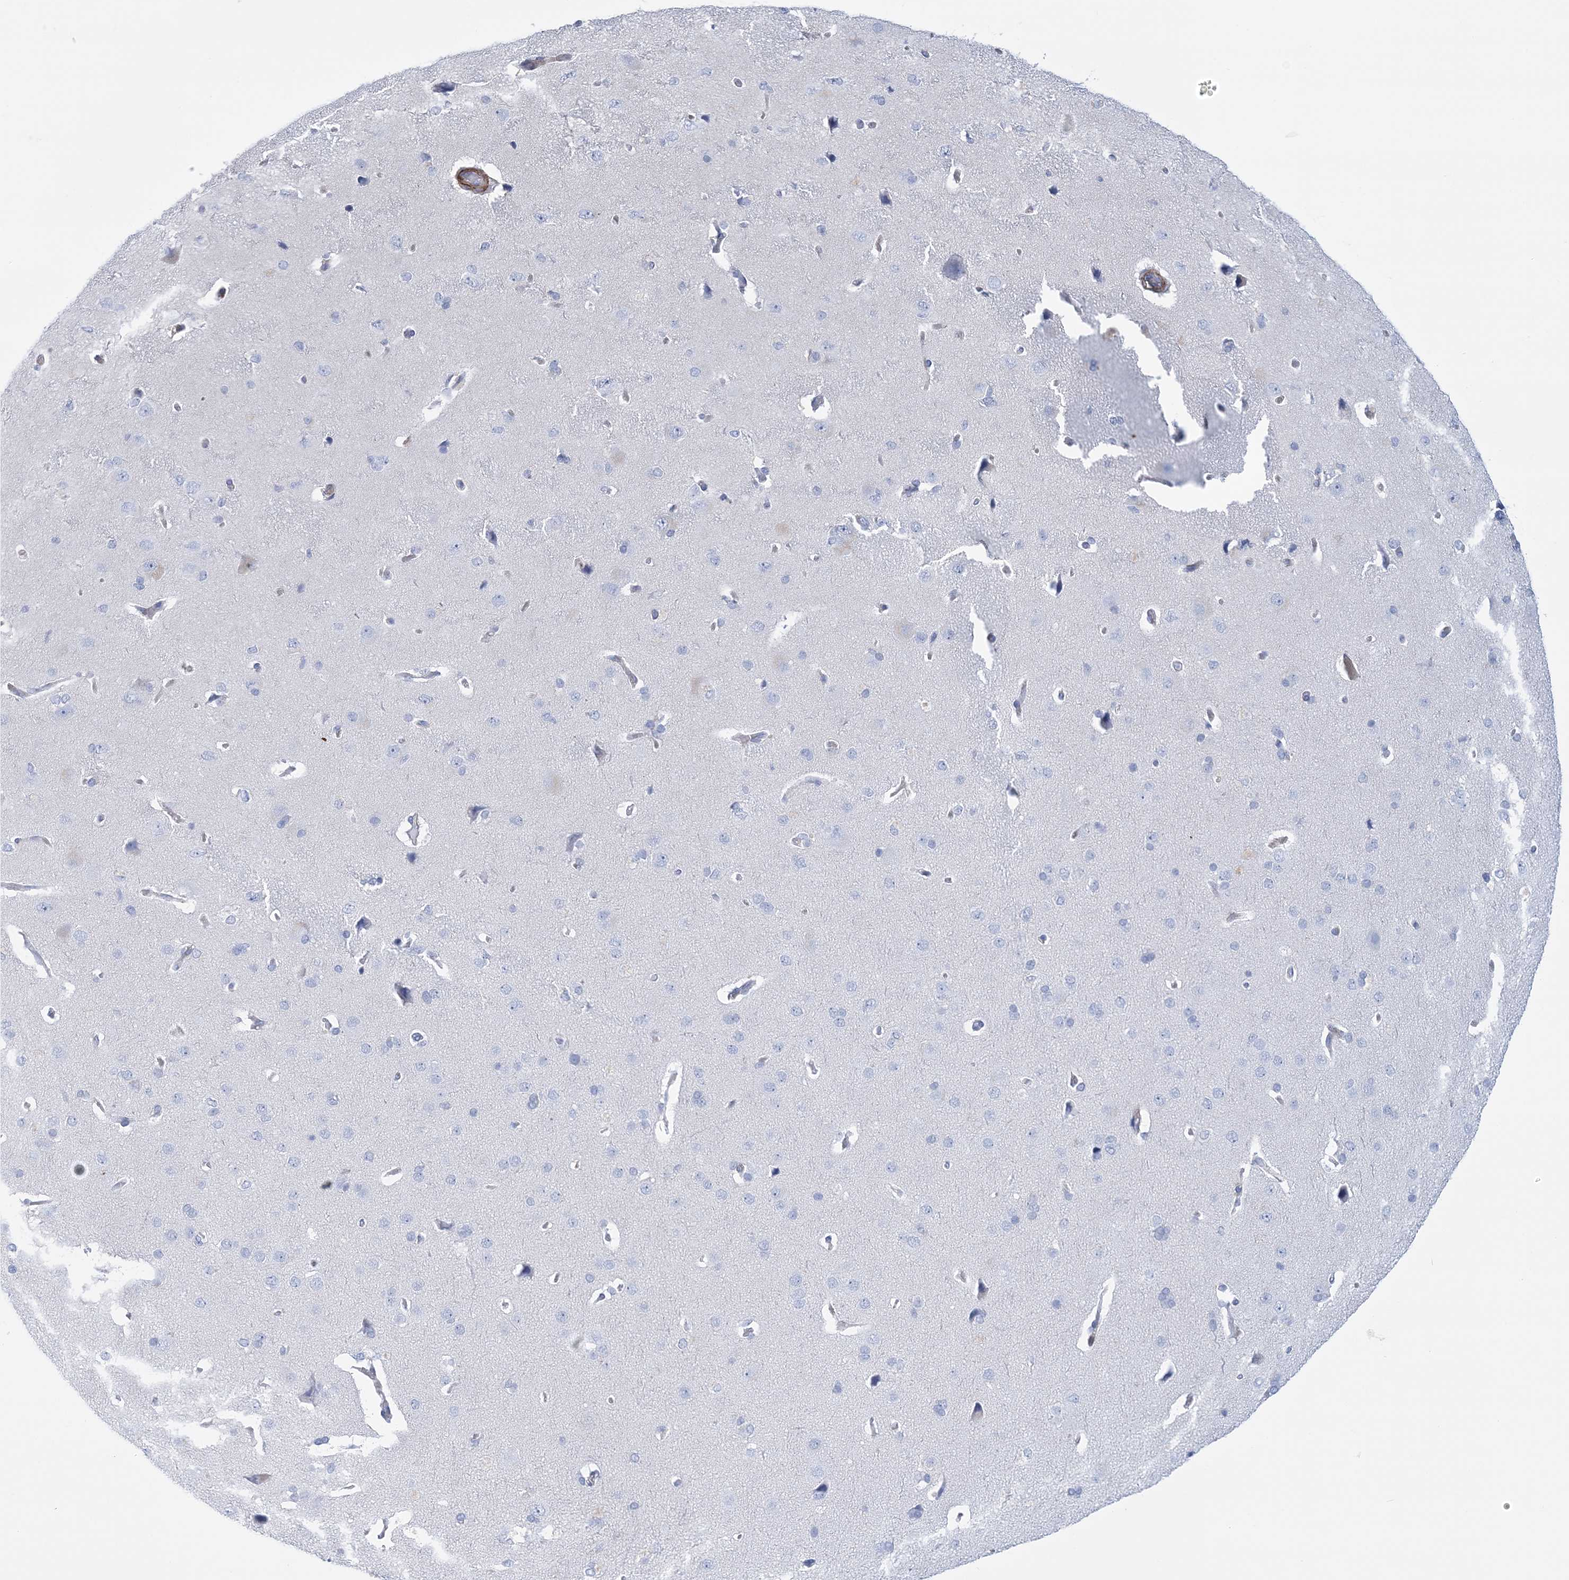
{"staining": {"intensity": "negative", "quantity": "none", "location": "none"}, "tissue": "cerebral cortex", "cell_type": "Endothelial cells", "image_type": "normal", "snomed": [{"axis": "morphology", "description": "Normal tissue, NOS"}, {"axis": "topography", "description": "Cerebral cortex"}], "caption": "Immunohistochemical staining of benign cerebral cortex demonstrates no significant expression in endothelial cells.", "gene": "C11orf21", "patient": {"sex": "male", "age": 62}}